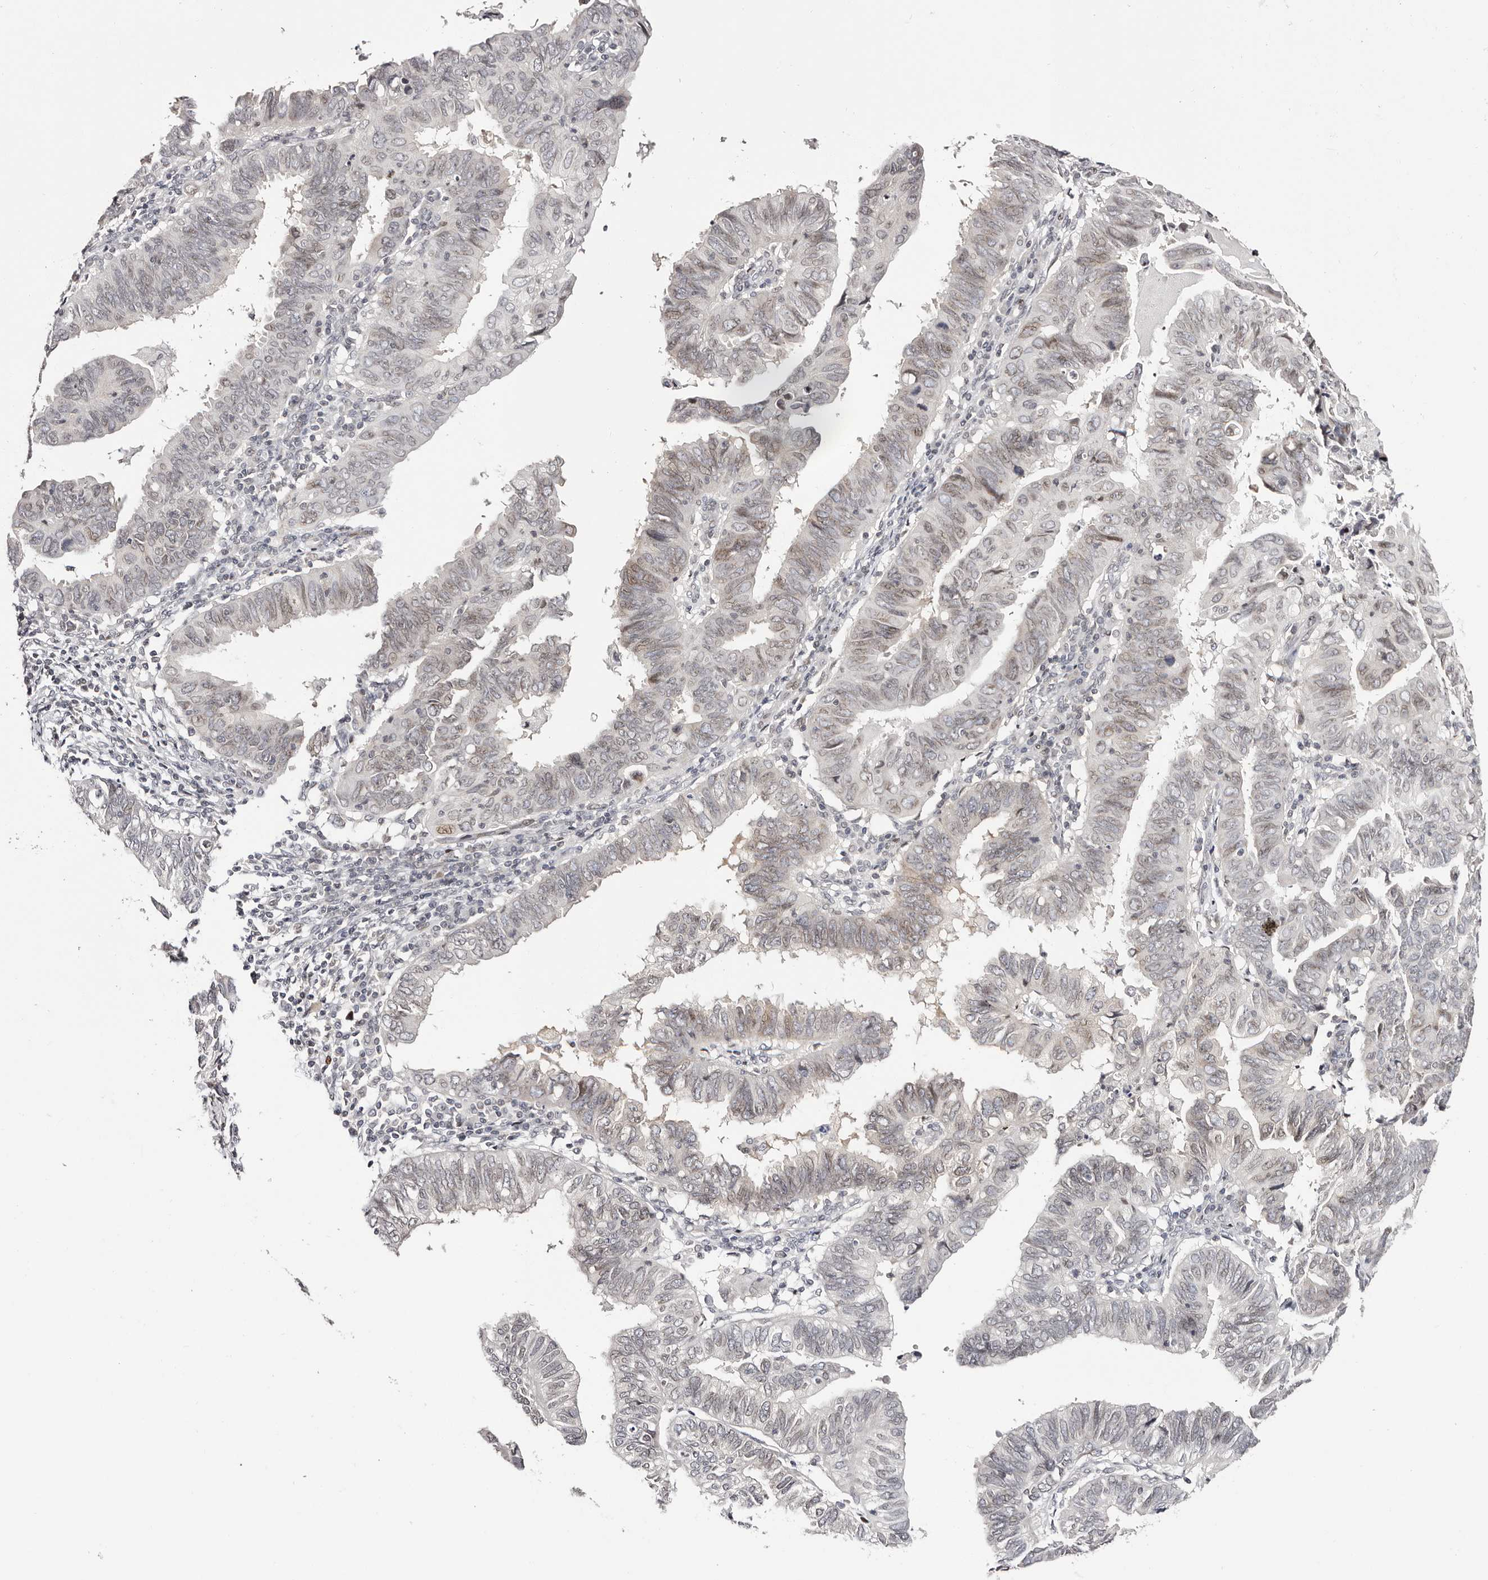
{"staining": {"intensity": "weak", "quantity": "25%-75%", "location": "cytoplasmic/membranous,nuclear"}, "tissue": "endometrial cancer", "cell_type": "Tumor cells", "image_type": "cancer", "snomed": [{"axis": "morphology", "description": "Adenocarcinoma, NOS"}, {"axis": "topography", "description": "Uterus"}], "caption": "A brown stain highlights weak cytoplasmic/membranous and nuclear positivity of a protein in endometrial adenocarcinoma tumor cells.", "gene": "NUP153", "patient": {"sex": "female", "age": 77}}